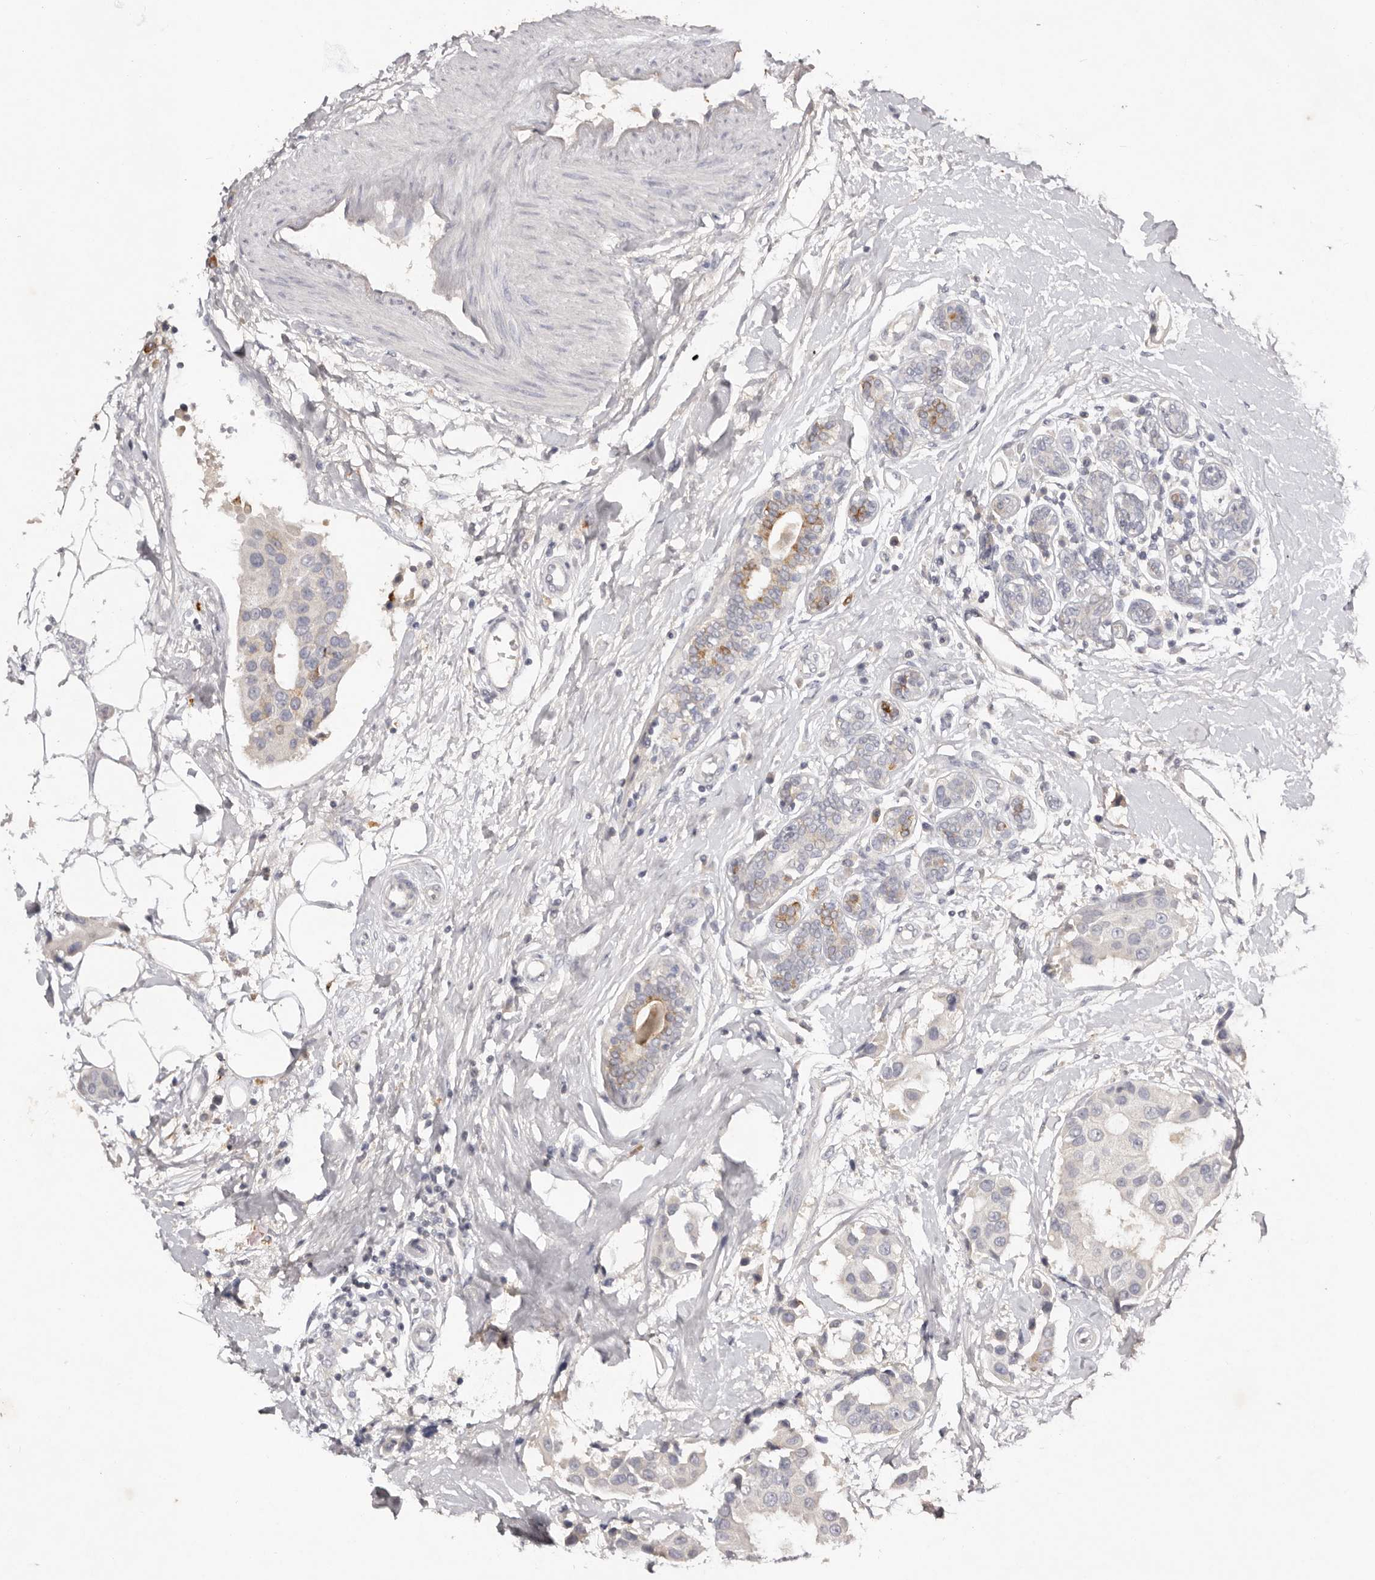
{"staining": {"intensity": "negative", "quantity": "none", "location": "none"}, "tissue": "breast cancer", "cell_type": "Tumor cells", "image_type": "cancer", "snomed": [{"axis": "morphology", "description": "Normal tissue, NOS"}, {"axis": "morphology", "description": "Duct carcinoma"}, {"axis": "topography", "description": "Breast"}], "caption": "The micrograph demonstrates no significant staining in tumor cells of breast cancer. (Stains: DAB immunohistochemistry with hematoxylin counter stain, Microscopy: brightfield microscopy at high magnification).", "gene": "SCUBE2", "patient": {"sex": "female", "age": 39}}